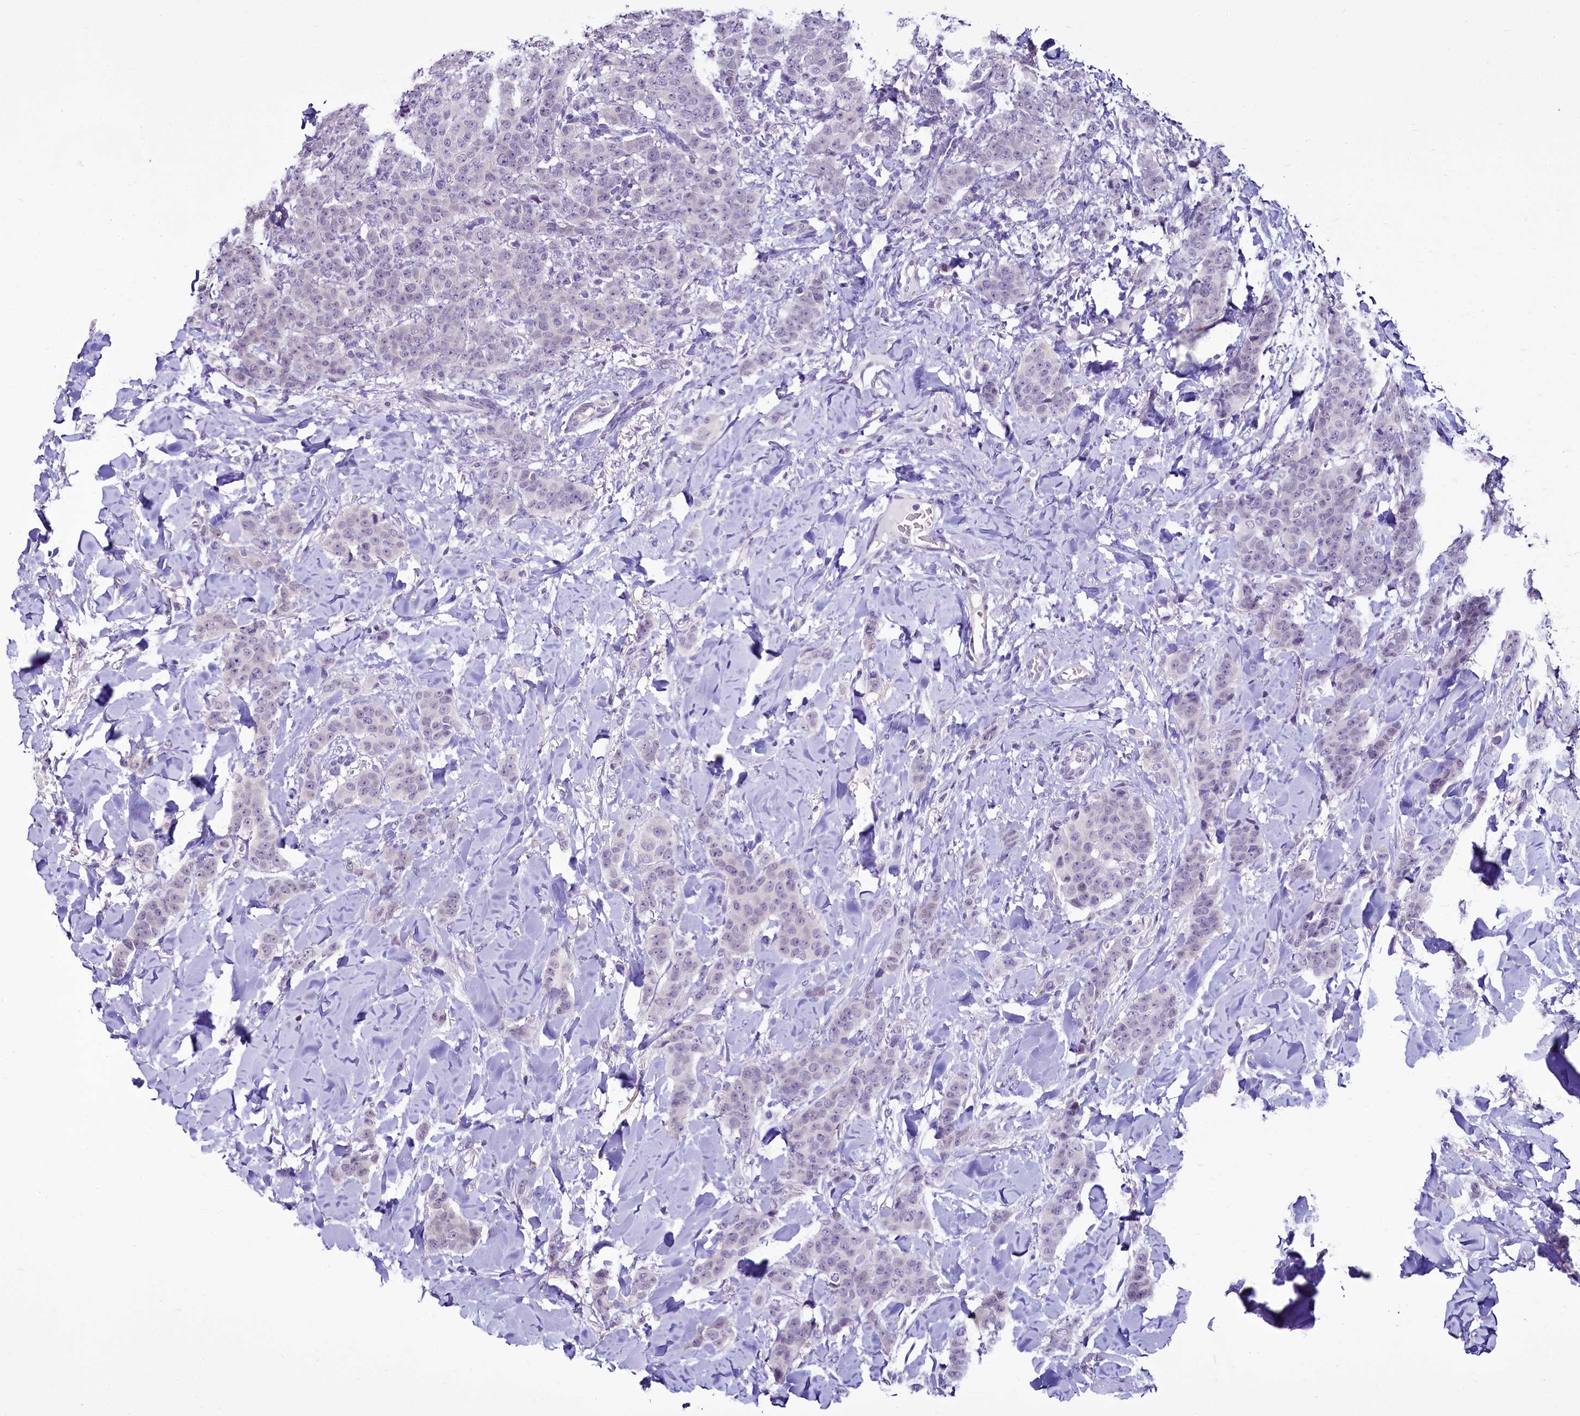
{"staining": {"intensity": "negative", "quantity": "none", "location": "none"}, "tissue": "breast cancer", "cell_type": "Tumor cells", "image_type": "cancer", "snomed": [{"axis": "morphology", "description": "Duct carcinoma"}, {"axis": "topography", "description": "Breast"}], "caption": "A high-resolution image shows IHC staining of breast intraductal carcinoma, which exhibits no significant staining in tumor cells. Nuclei are stained in blue.", "gene": "BANK1", "patient": {"sex": "female", "age": 40}}